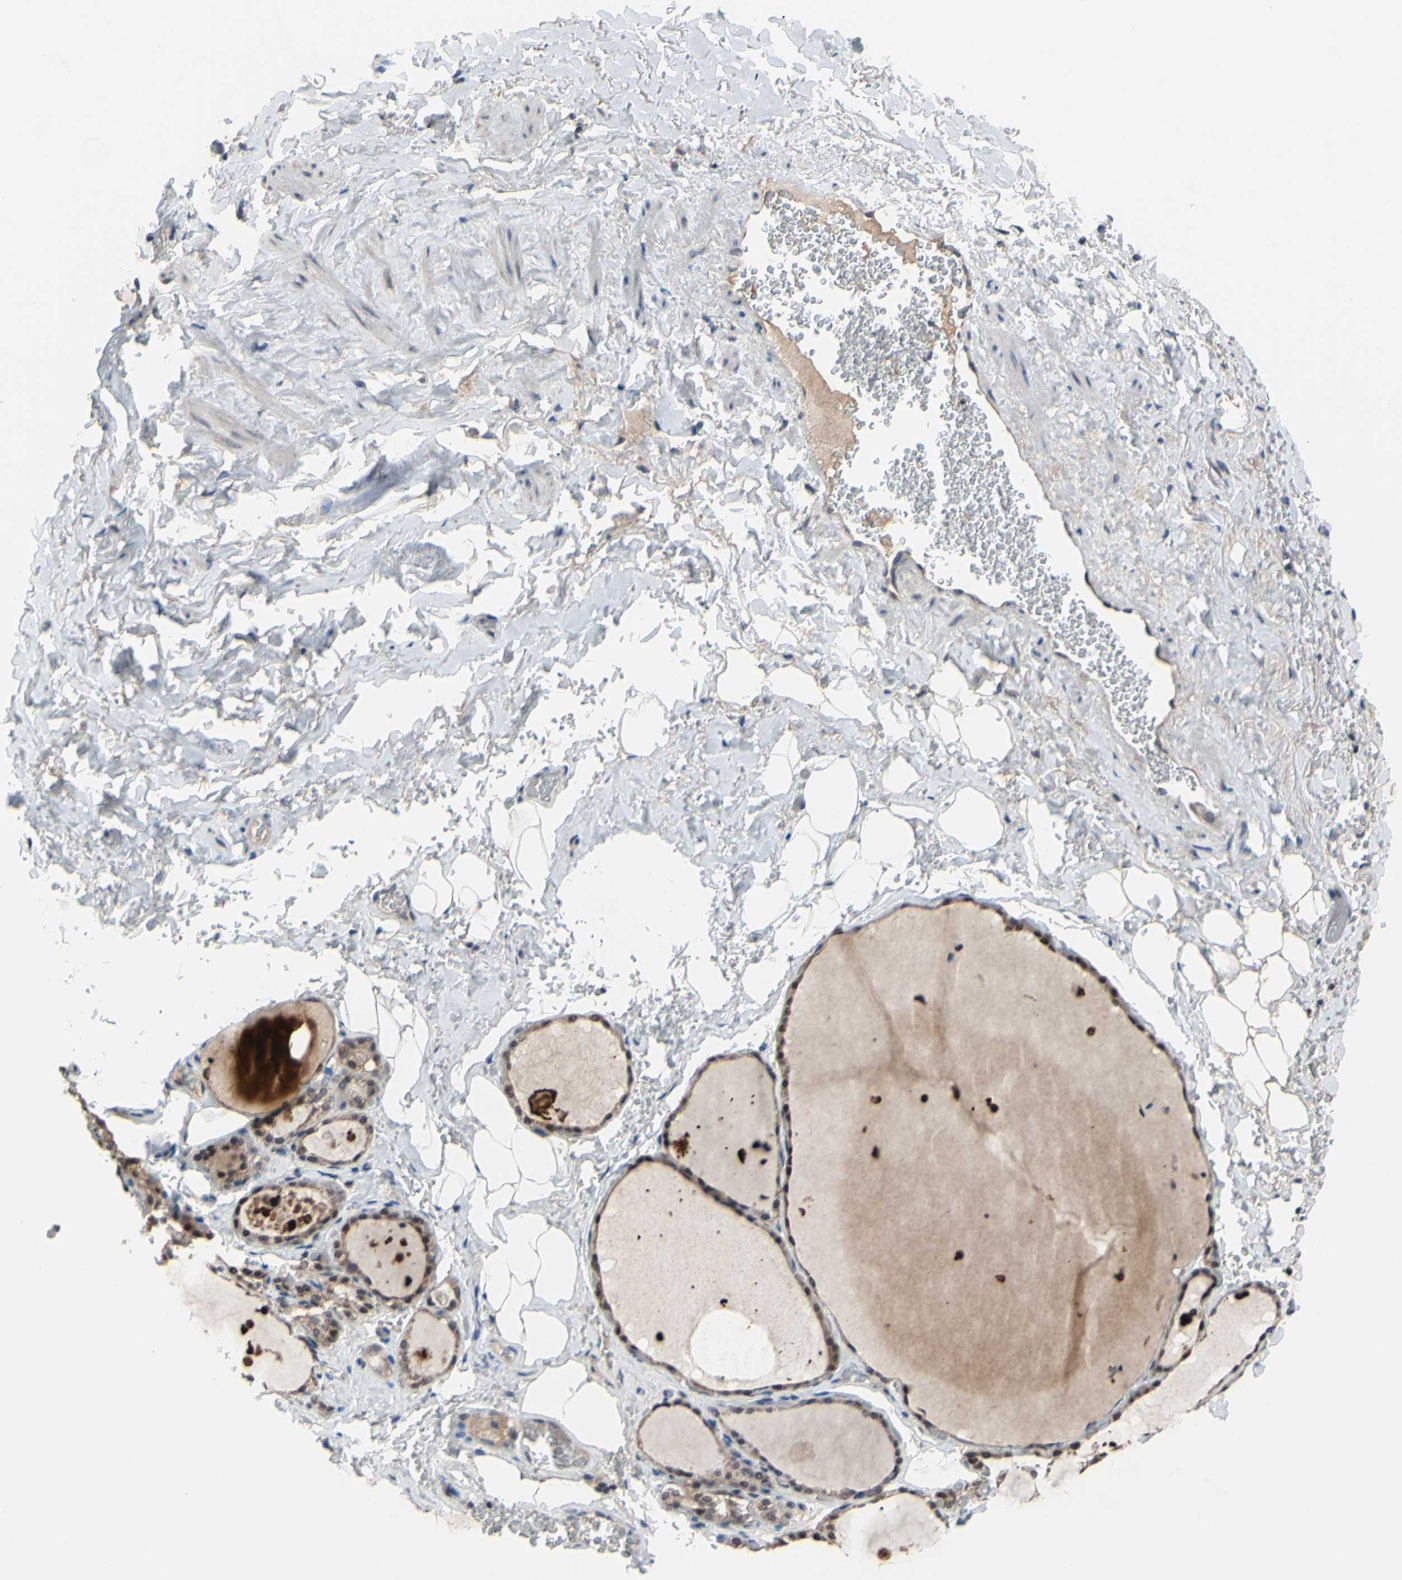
{"staining": {"intensity": "moderate", "quantity": ">75%", "location": "cytoplasmic/membranous,nuclear"}, "tissue": "thyroid gland", "cell_type": "Glandular cells", "image_type": "normal", "snomed": [{"axis": "morphology", "description": "Normal tissue, NOS"}, {"axis": "topography", "description": "Thyroid gland"}], "caption": "The immunohistochemical stain shows moderate cytoplasmic/membranous,nuclear staining in glandular cells of normal thyroid gland. The protein of interest is shown in brown color, while the nuclei are stained blue.", "gene": "SP4", "patient": {"sex": "male", "age": 61}}